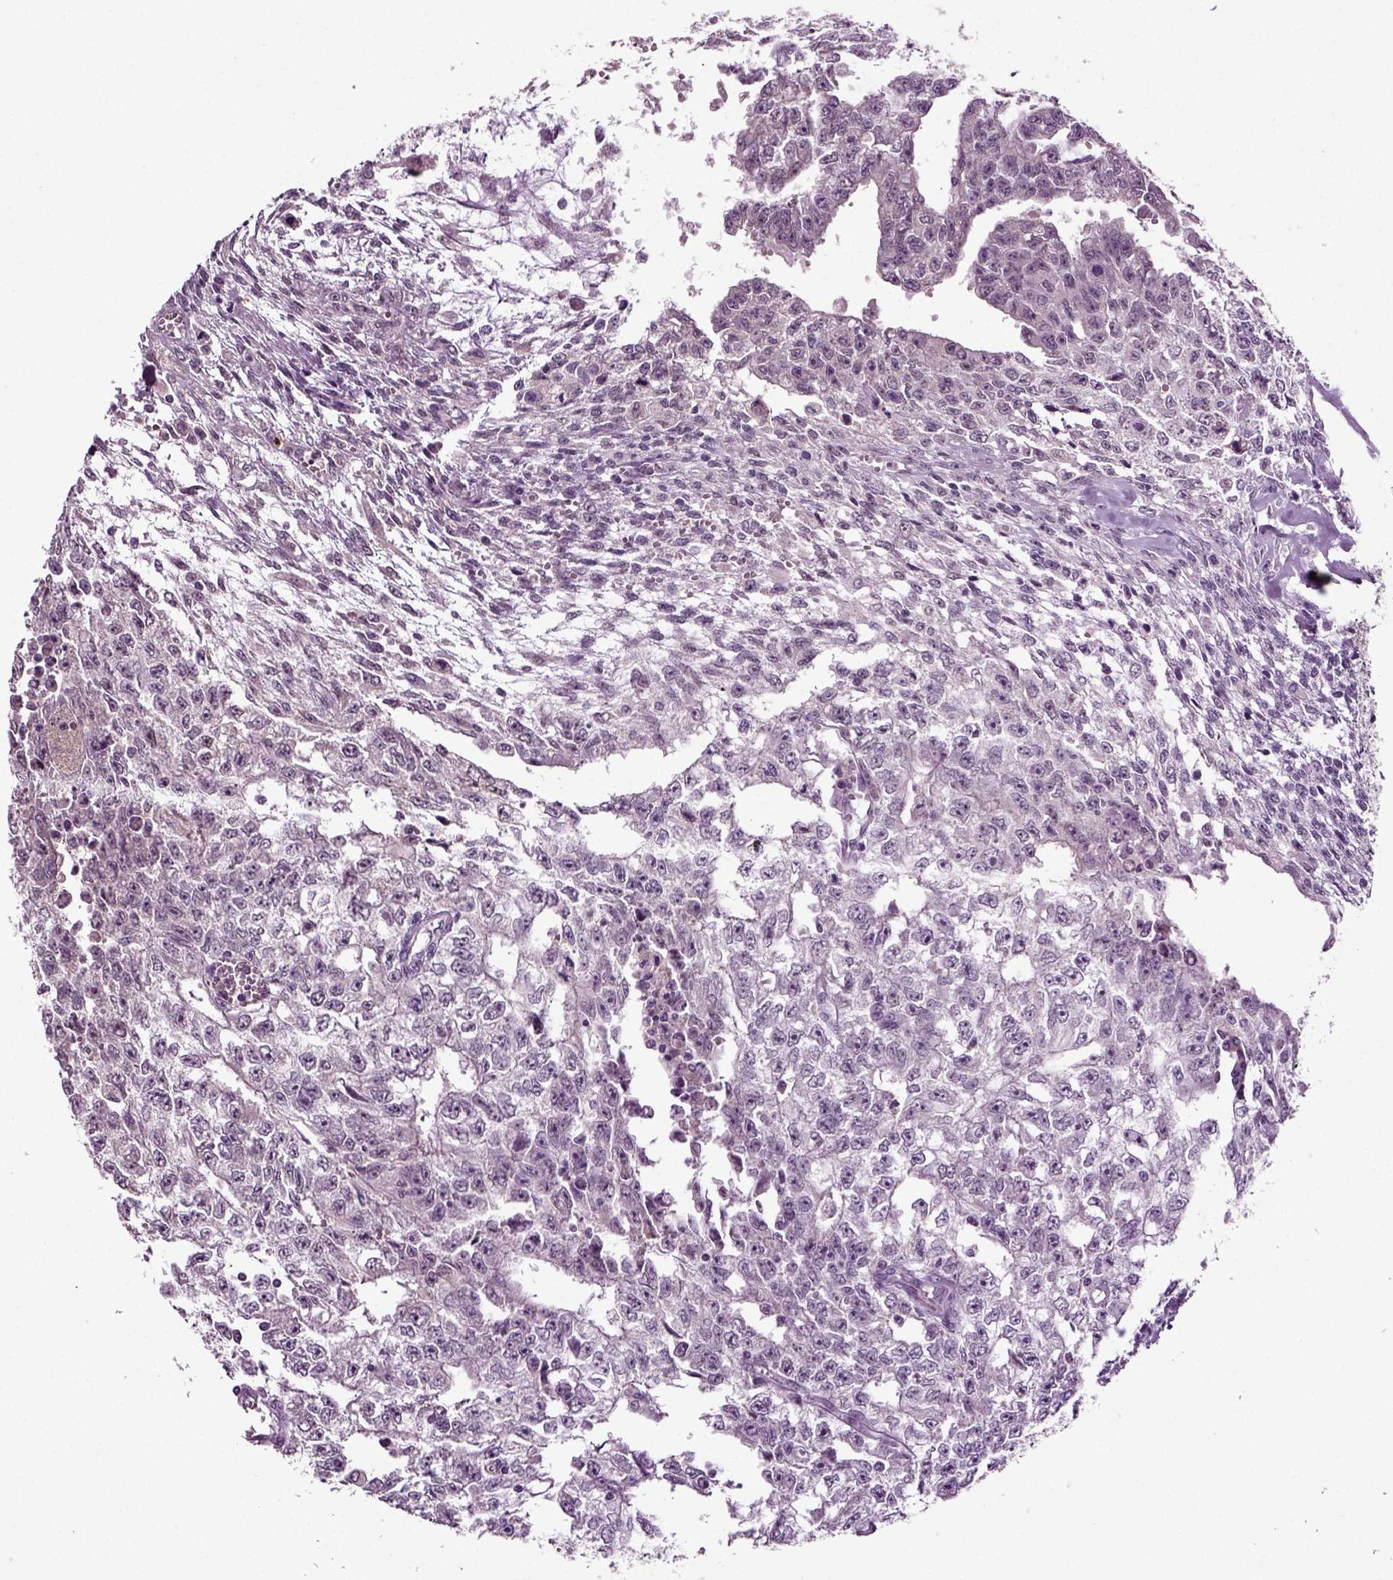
{"staining": {"intensity": "negative", "quantity": "none", "location": "none"}, "tissue": "testis cancer", "cell_type": "Tumor cells", "image_type": "cancer", "snomed": [{"axis": "morphology", "description": "Carcinoma, Embryonal, NOS"}, {"axis": "morphology", "description": "Teratoma, malignant, NOS"}, {"axis": "topography", "description": "Testis"}], "caption": "IHC micrograph of teratoma (malignant) (testis) stained for a protein (brown), which demonstrates no staining in tumor cells.", "gene": "SPATA17", "patient": {"sex": "male", "age": 24}}